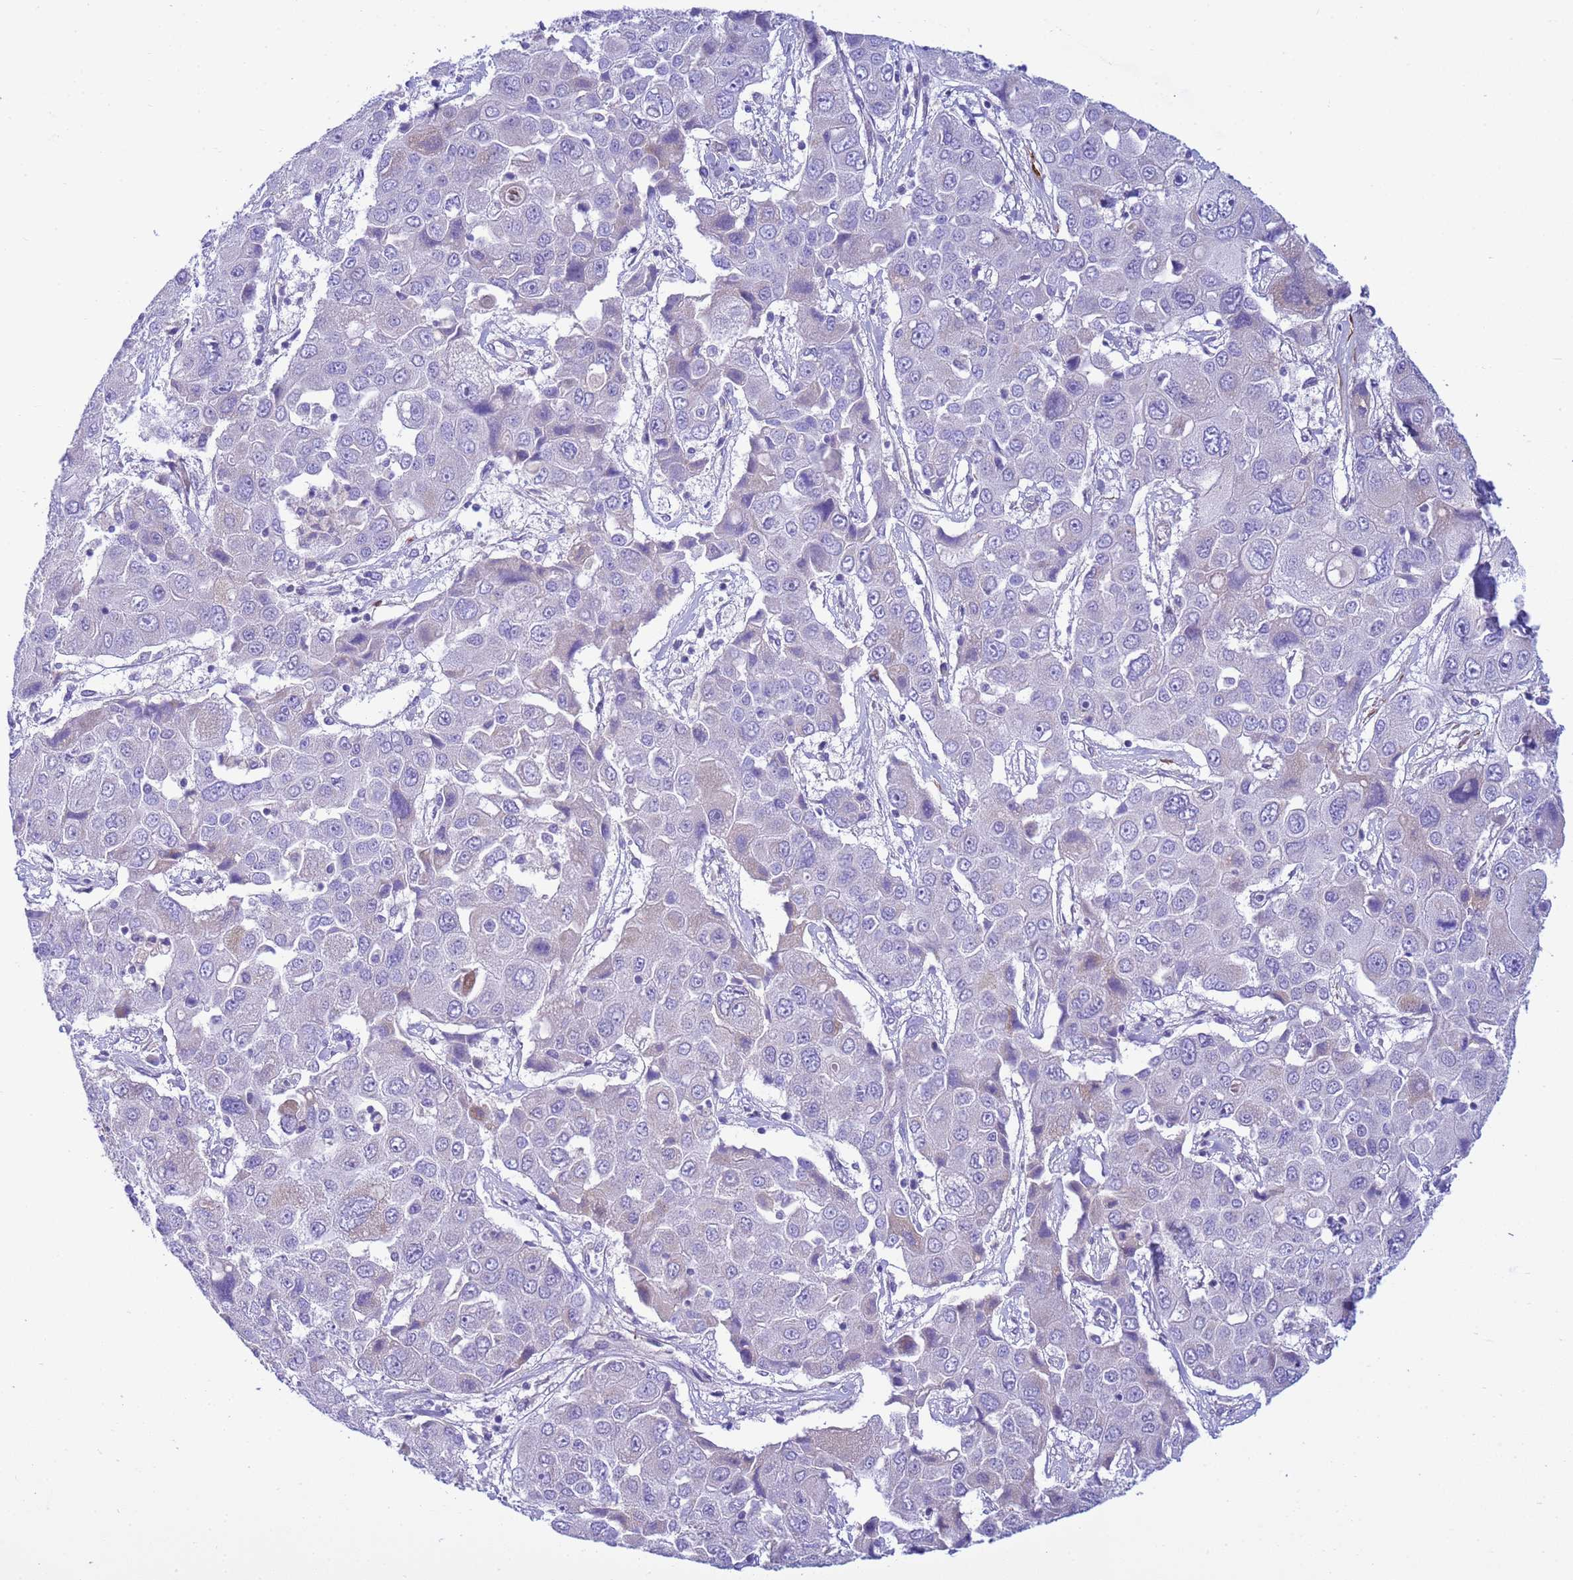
{"staining": {"intensity": "negative", "quantity": "none", "location": "none"}, "tissue": "liver cancer", "cell_type": "Tumor cells", "image_type": "cancer", "snomed": [{"axis": "morphology", "description": "Cholangiocarcinoma"}, {"axis": "topography", "description": "Liver"}], "caption": "High magnification brightfield microscopy of liver cancer stained with DAB (brown) and counterstained with hematoxylin (blue): tumor cells show no significant staining.", "gene": "P2RX7", "patient": {"sex": "male", "age": 67}}